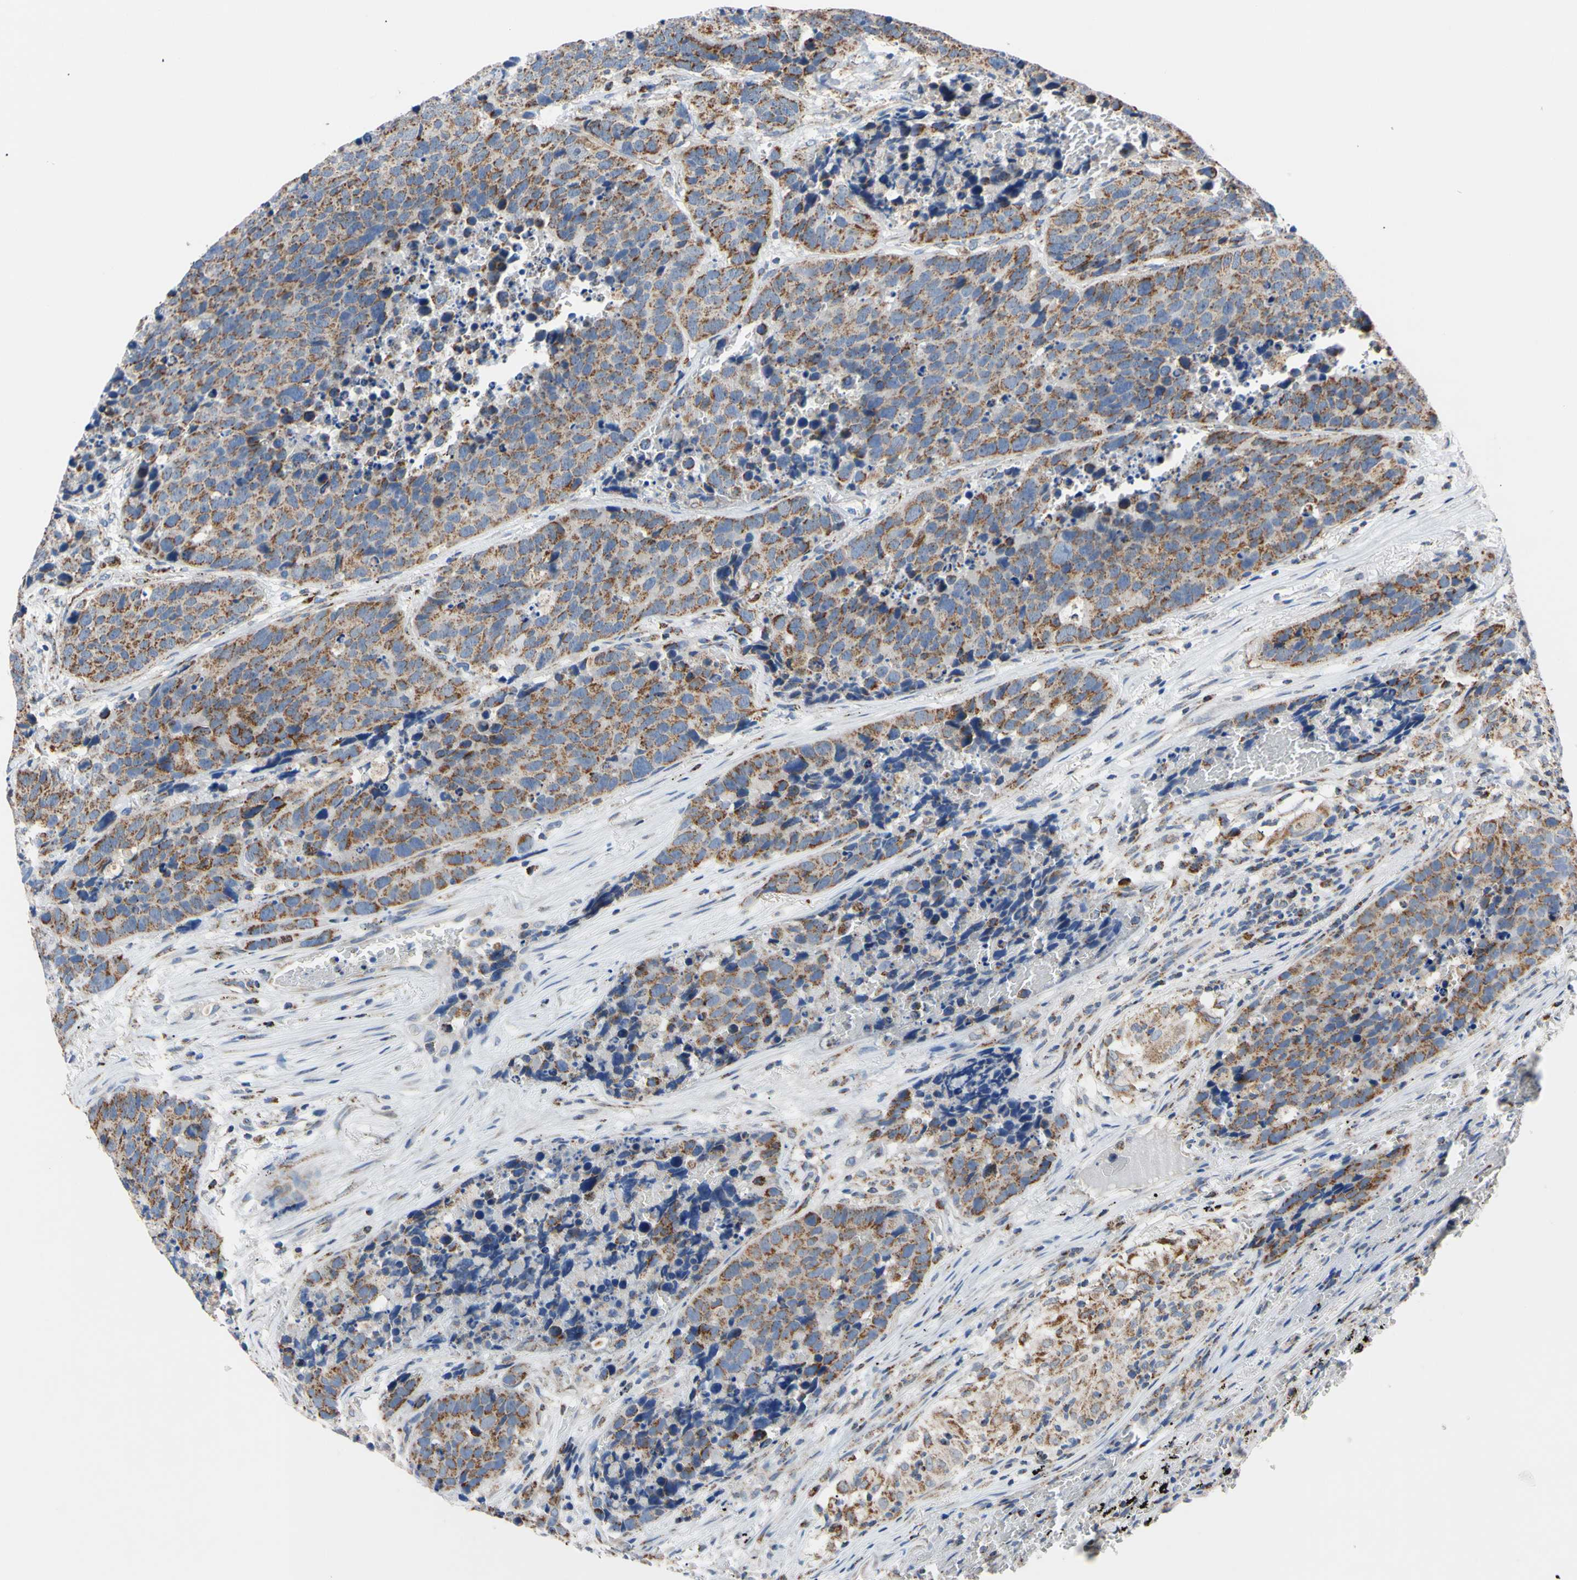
{"staining": {"intensity": "moderate", "quantity": ">75%", "location": "cytoplasmic/membranous"}, "tissue": "carcinoid", "cell_type": "Tumor cells", "image_type": "cancer", "snomed": [{"axis": "morphology", "description": "Carcinoid, malignant, NOS"}, {"axis": "topography", "description": "Lung"}], "caption": "The image demonstrates staining of malignant carcinoid, revealing moderate cytoplasmic/membranous protein expression (brown color) within tumor cells.", "gene": "CLPP", "patient": {"sex": "male", "age": 60}}